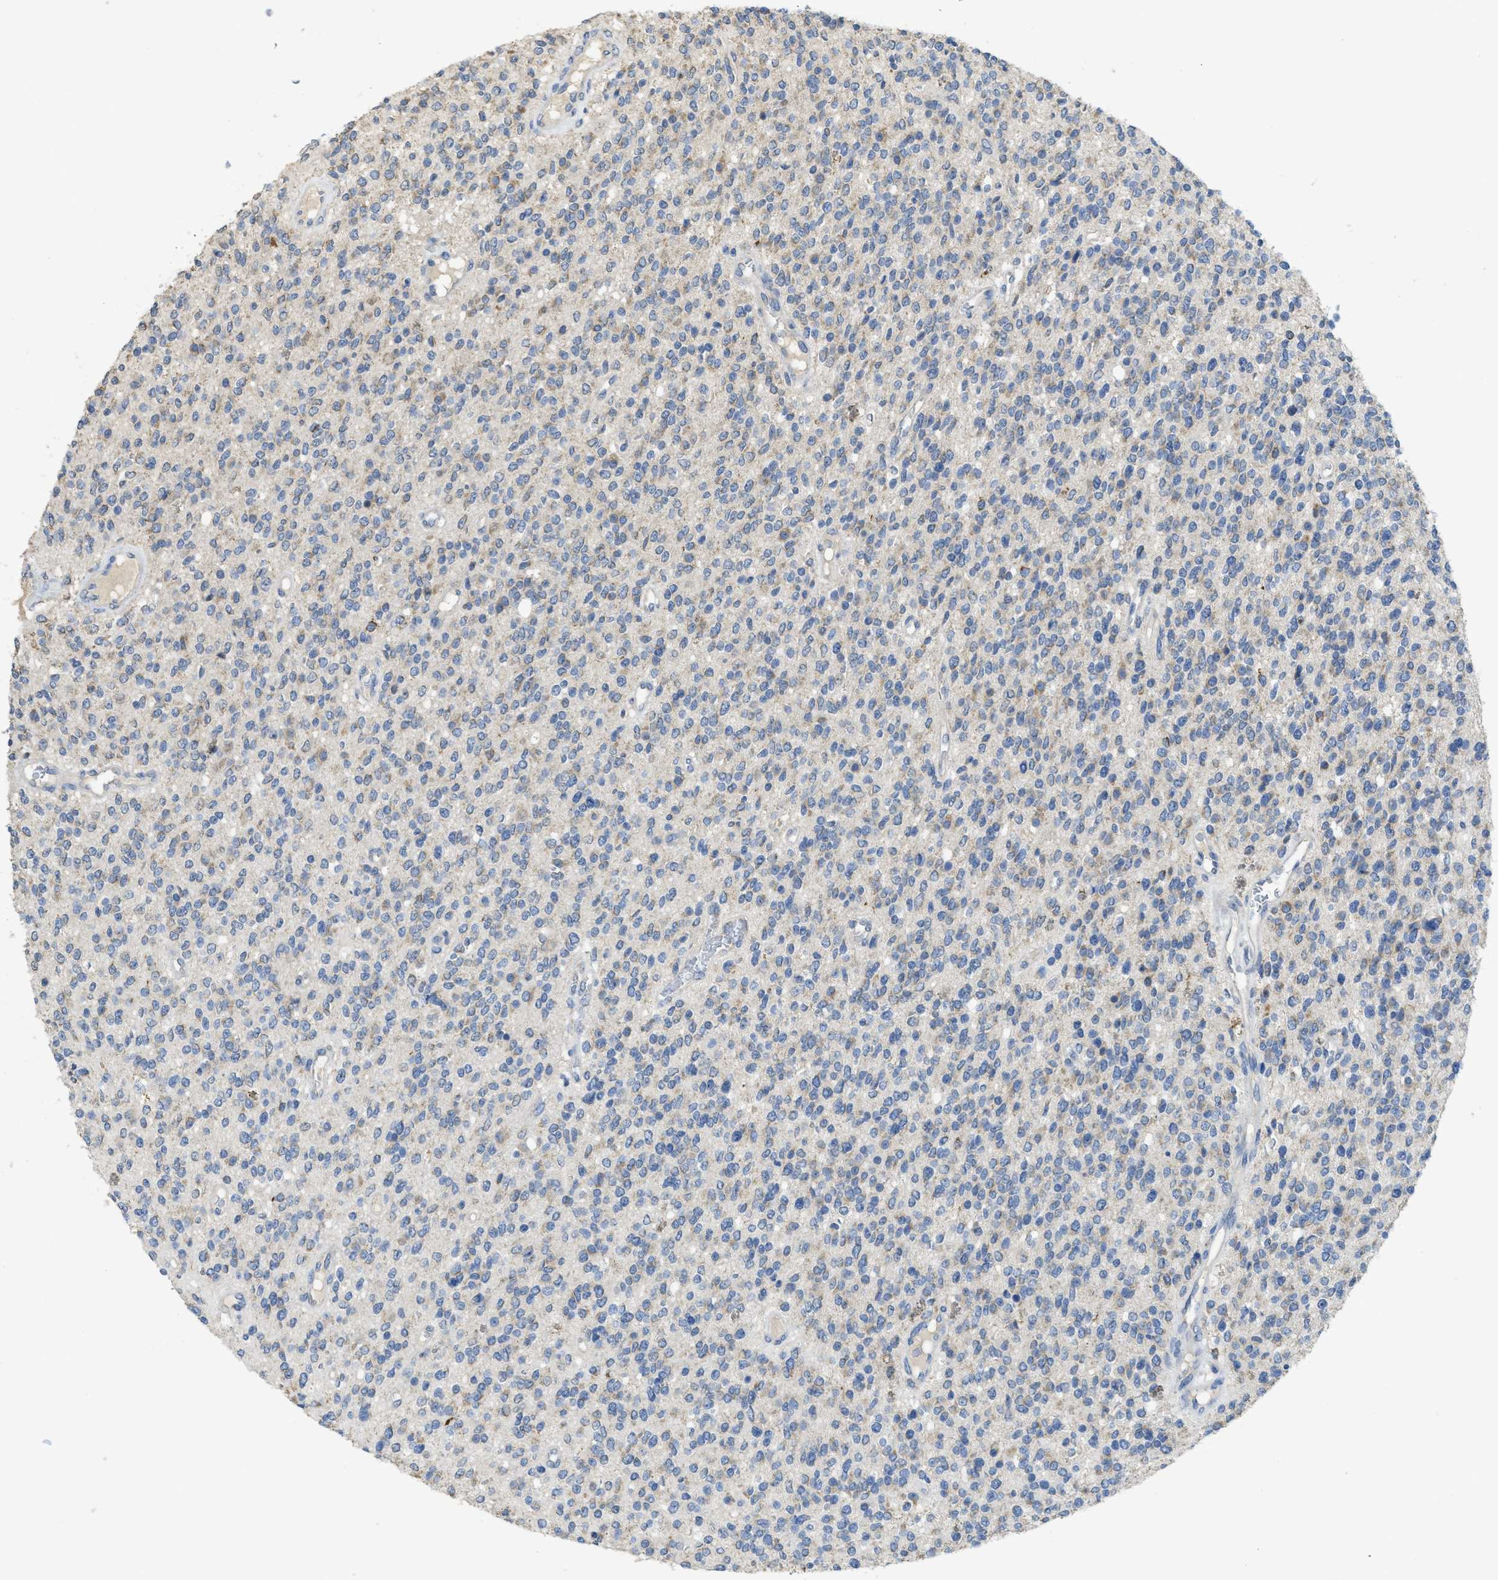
{"staining": {"intensity": "negative", "quantity": "none", "location": "none"}, "tissue": "glioma", "cell_type": "Tumor cells", "image_type": "cancer", "snomed": [{"axis": "morphology", "description": "Glioma, malignant, High grade"}, {"axis": "topography", "description": "Brain"}], "caption": "High power microscopy image of an IHC photomicrograph of glioma, revealing no significant positivity in tumor cells. (Brightfield microscopy of DAB immunohistochemistry at high magnification).", "gene": "SFXN2", "patient": {"sex": "male", "age": 34}}